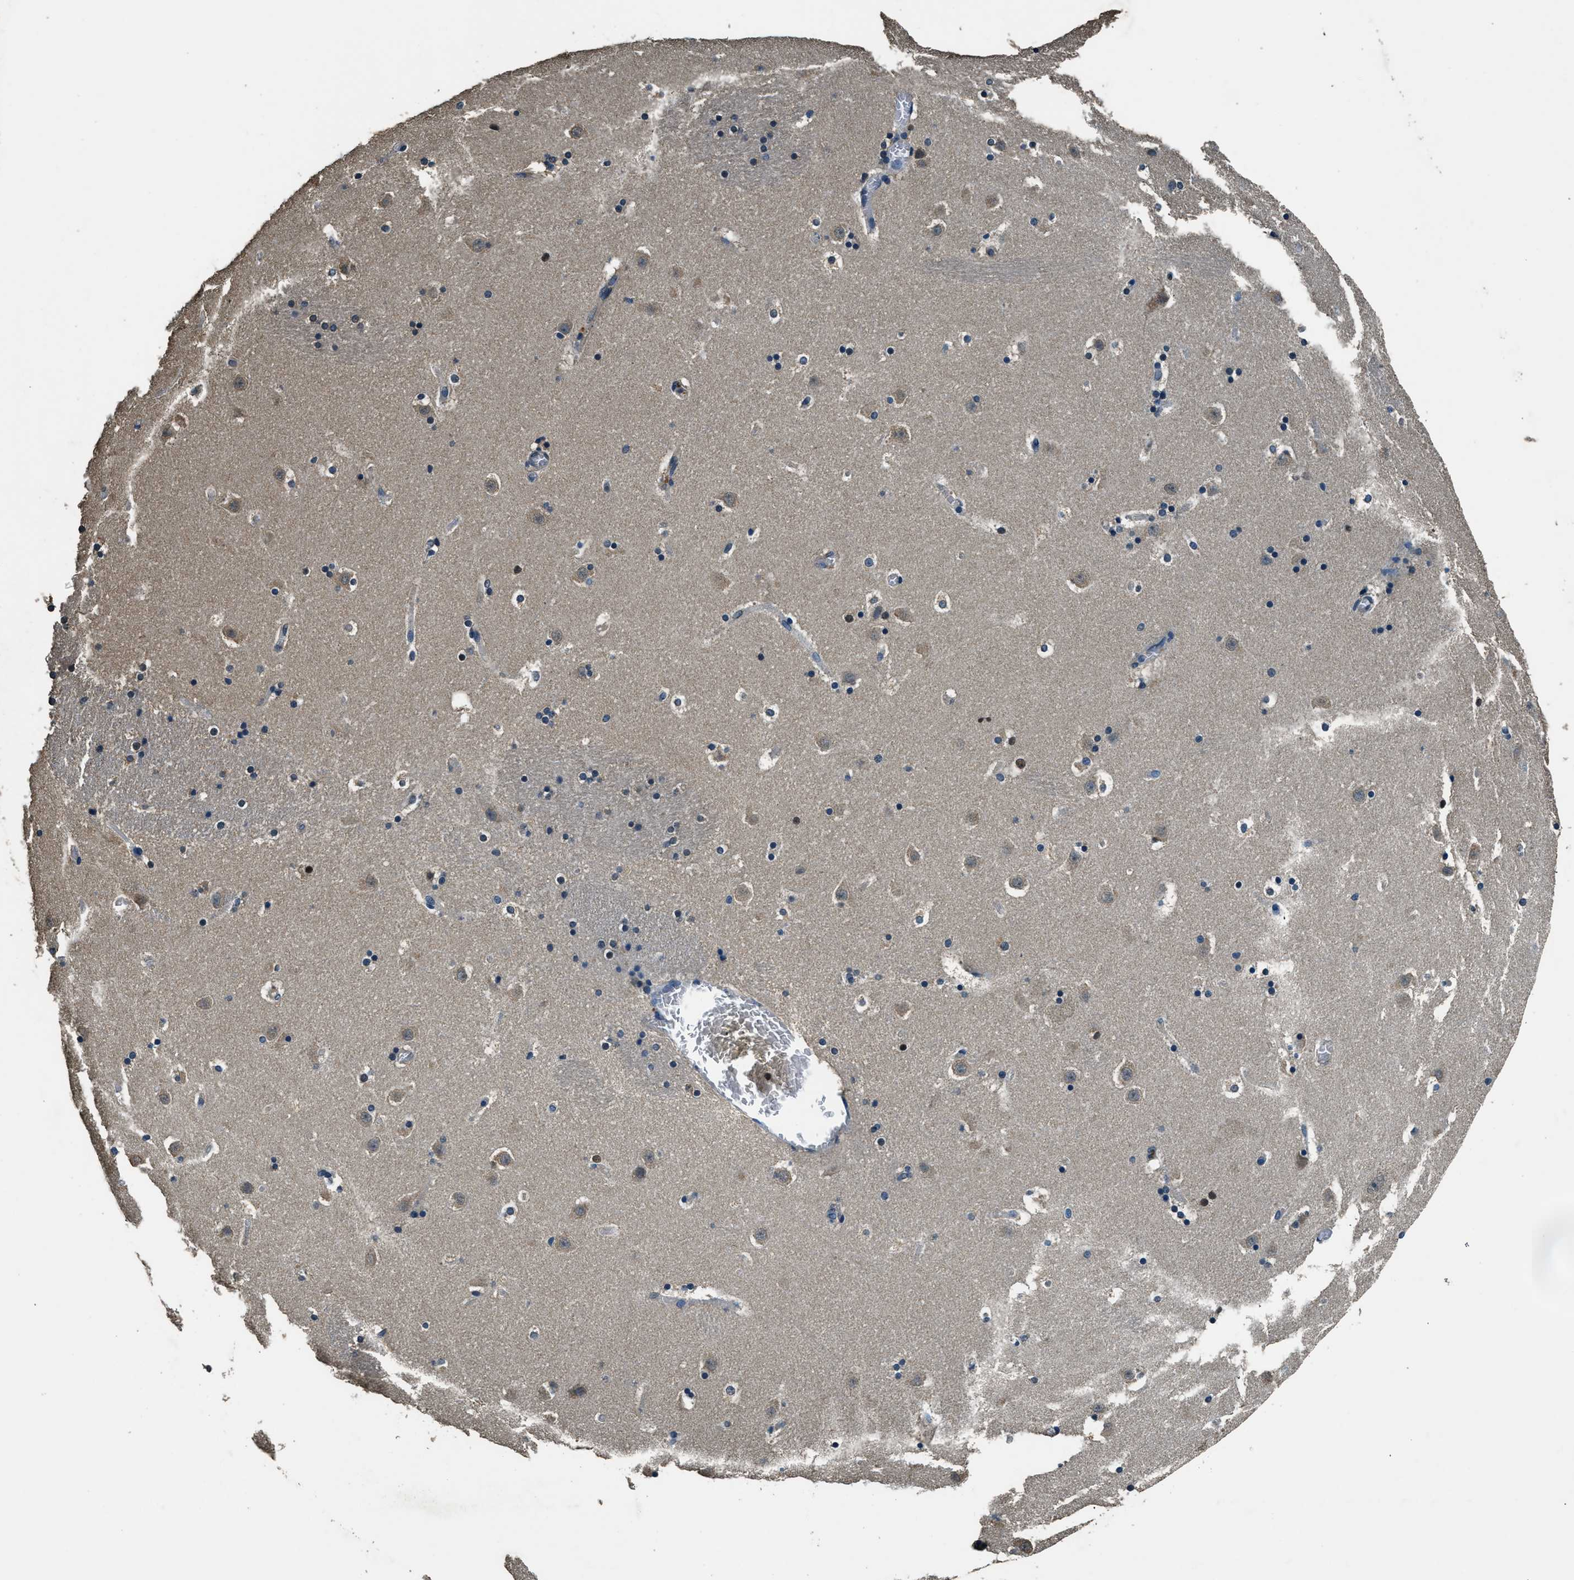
{"staining": {"intensity": "weak", "quantity": "<25%", "location": "nuclear"}, "tissue": "caudate", "cell_type": "Glial cells", "image_type": "normal", "snomed": [{"axis": "morphology", "description": "Normal tissue, NOS"}, {"axis": "topography", "description": "Lateral ventricle wall"}], "caption": "Micrograph shows no significant protein expression in glial cells of unremarkable caudate. Nuclei are stained in blue.", "gene": "SALL3", "patient": {"sex": "male", "age": 45}}